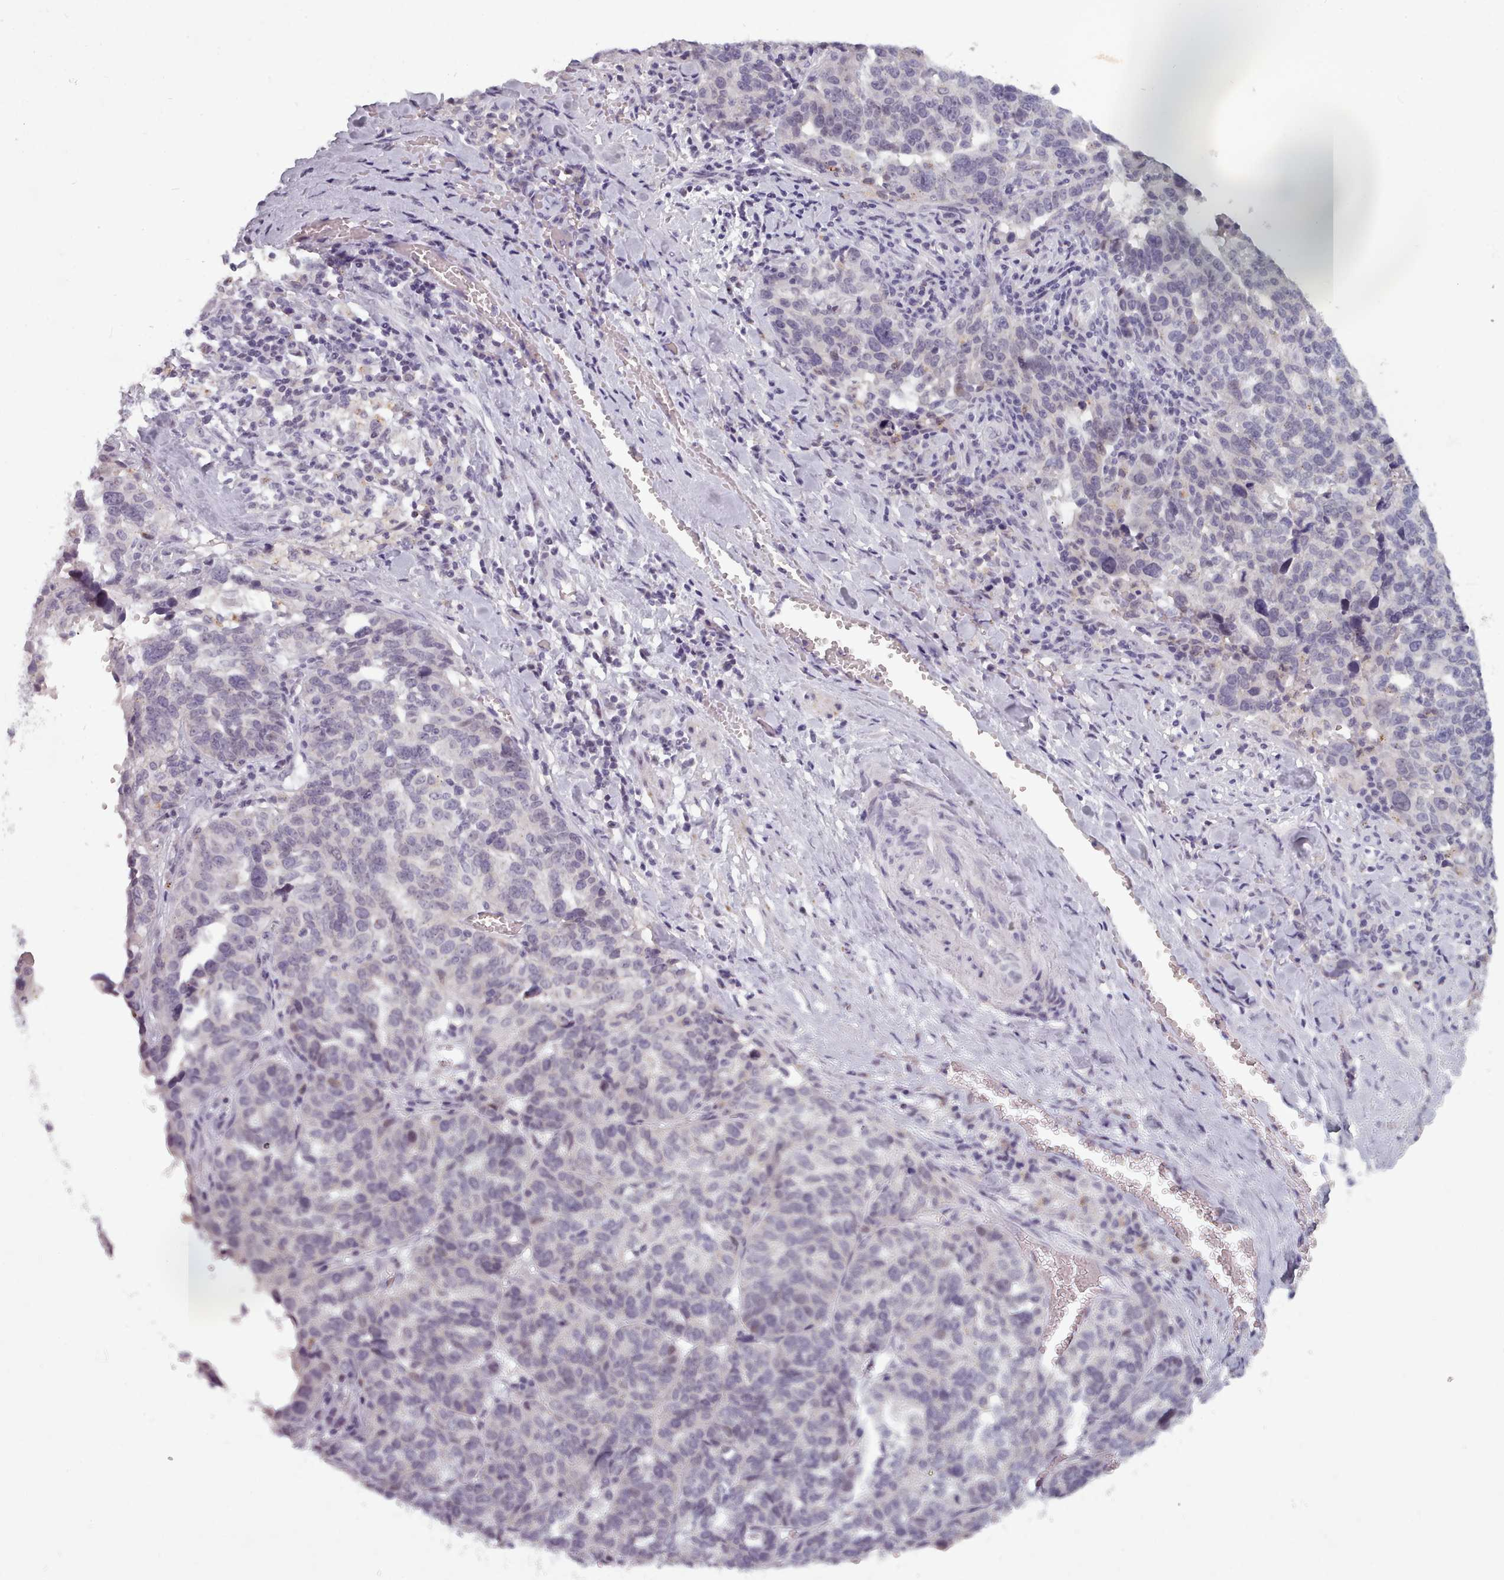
{"staining": {"intensity": "negative", "quantity": "none", "location": "none"}, "tissue": "ovarian cancer", "cell_type": "Tumor cells", "image_type": "cancer", "snomed": [{"axis": "morphology", "description": "Cystadenocarcinoma, serous, NOS"}, {"axis": "topography", "description": "Ovary"}], "caption": "This is an immunohistochemistry micrograph of human serous cystadenocarcinoma (ovarian). There is no staining in tumor cells.", "gene": "PBX4", "patient": {"sex": "female", "age": 59}}